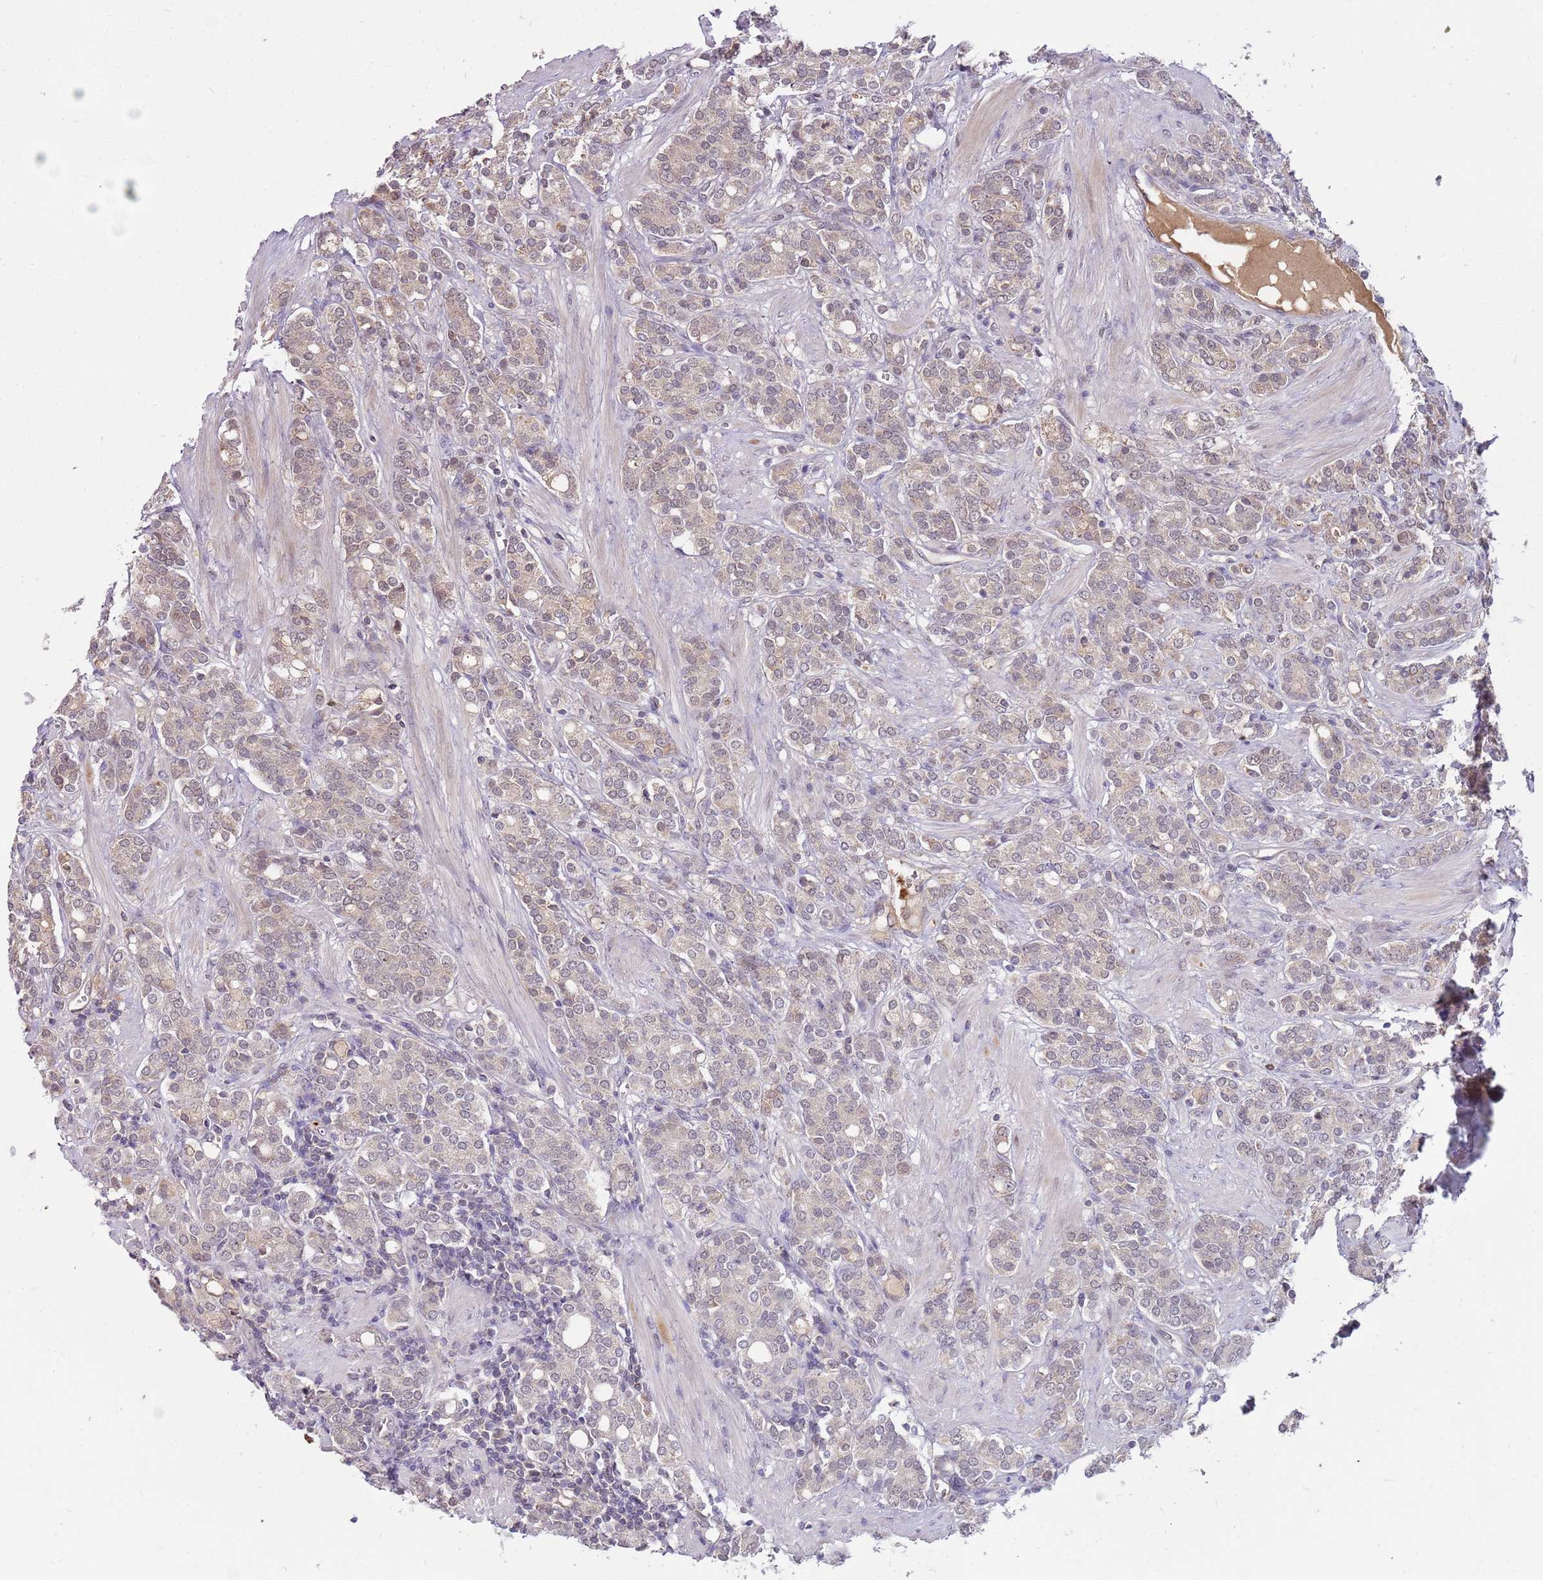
{"staining": {"intensity": "weak", "quantity": "25%-75%", "location": "cytoplasmic/membranous"}, "tissue": "prostate cancer", "cell_type": "Tumor cells", "image_type": "cancer", "snomed": [{"axis": "morphology", "description": "Adenocarcinoma, High grade"}, {"axis": "topography", "description": "Prostate"}], "caption": "A brown stain shows weak cytoplasmic/membranous expression of a protein in human prostate adenocarcinoma (high-grade) tumor cells. The staining is performed using DAB brown chromogen to label protein expression. The nuclei are counter-stained blue using hematoxylin.", "gene": "NBPF6", "patient": {"sex": "male", "age": 62}}